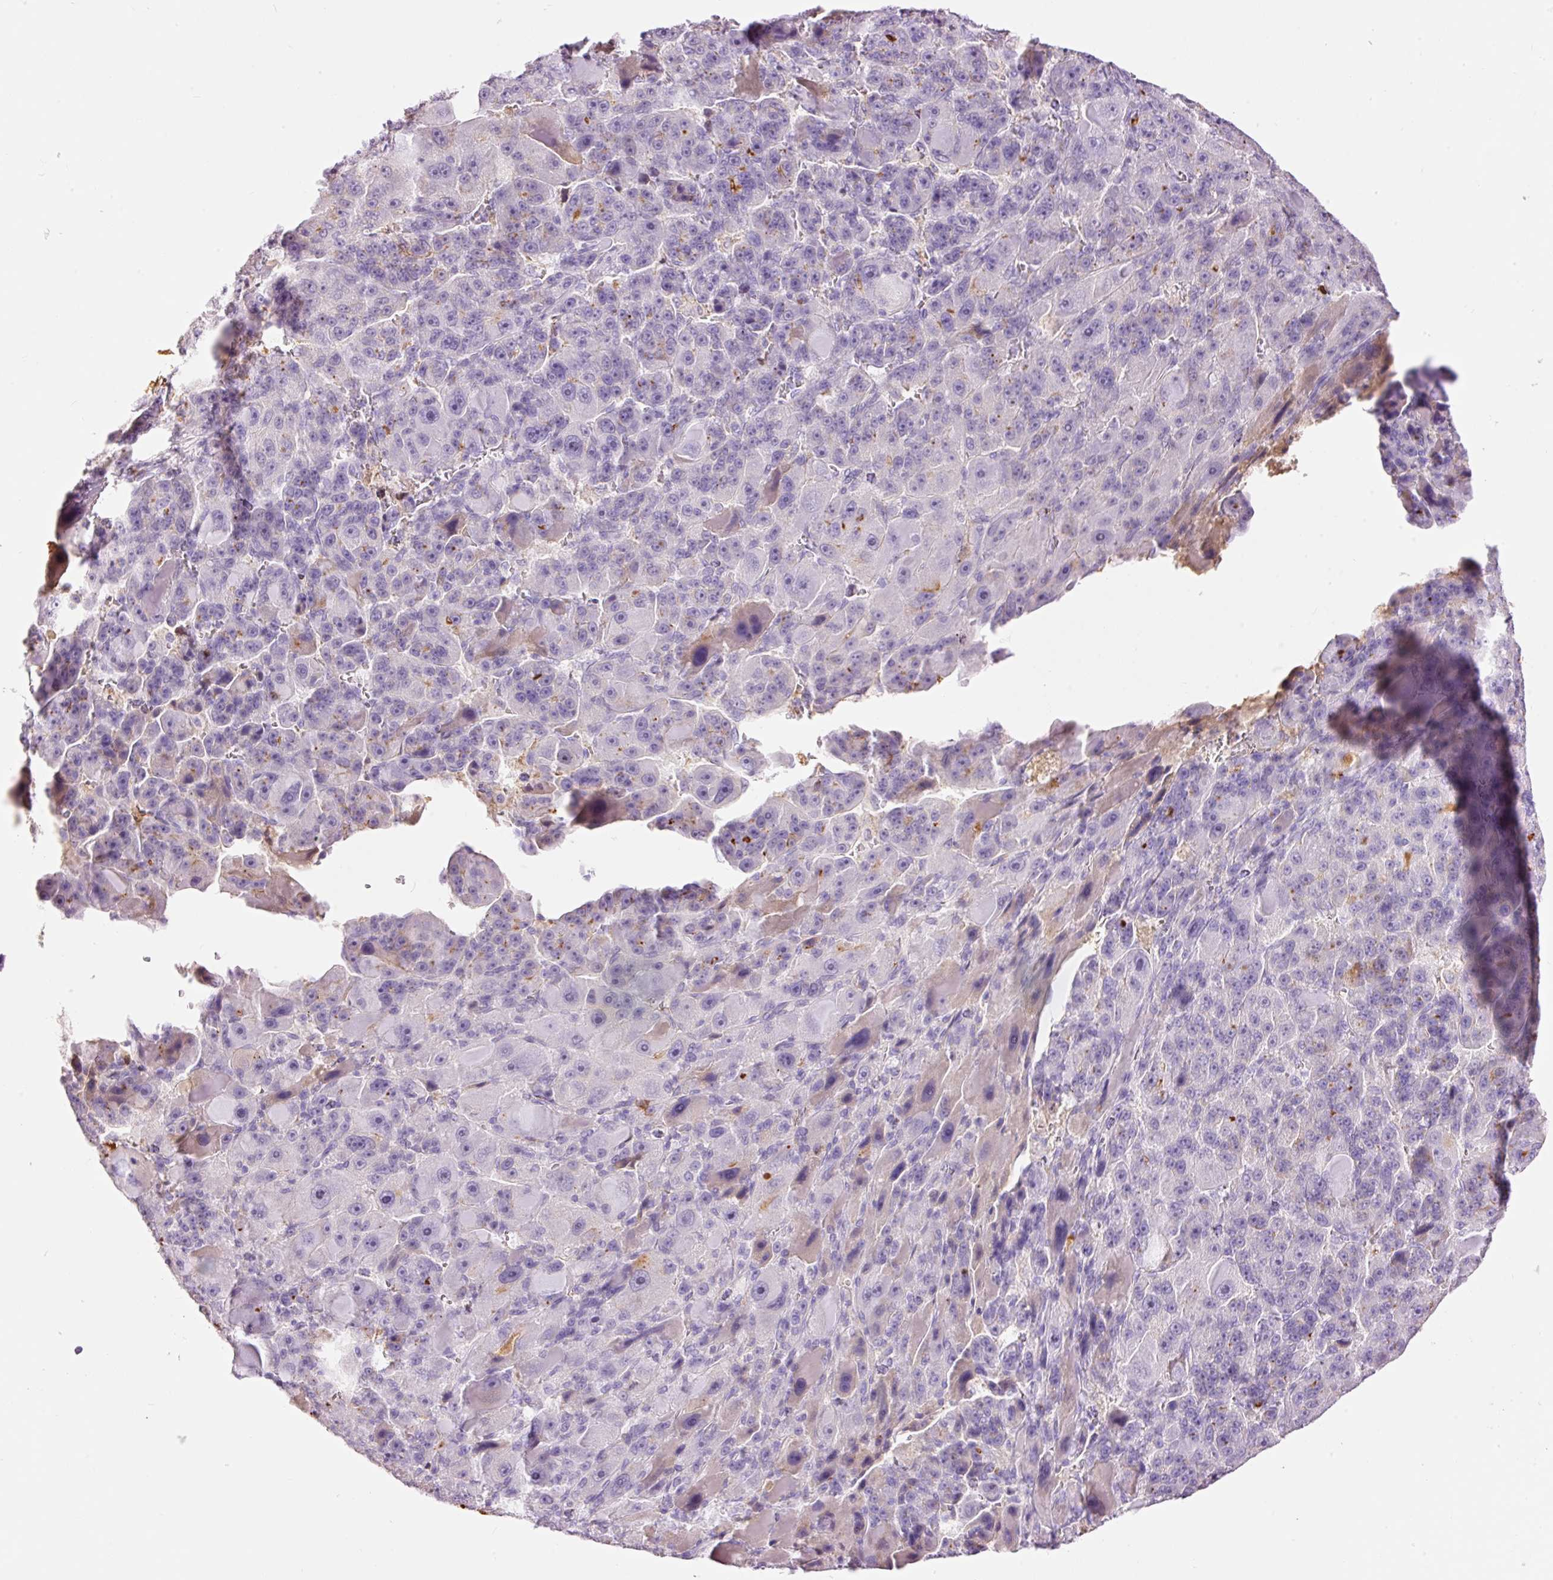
{"staining": {"intensity": "negative", "quantity": "none", "location": "none"}, "tissue": "liver cancer", "cell_type": "Tumor cells", "image_type": "cancer", "snomed": [{"axis": "morphology", "description": "Carcinoma, Hepatocellular, NOS"}, {"axis": "topography", "description": "Liver"}], "caption": "Hepatocellular carcinoma (liver) stained for a protein using IHC reveals no staining tumor cells.", "gene": "PRPF38B", "patient": {"sex": "male", "age": 76}}